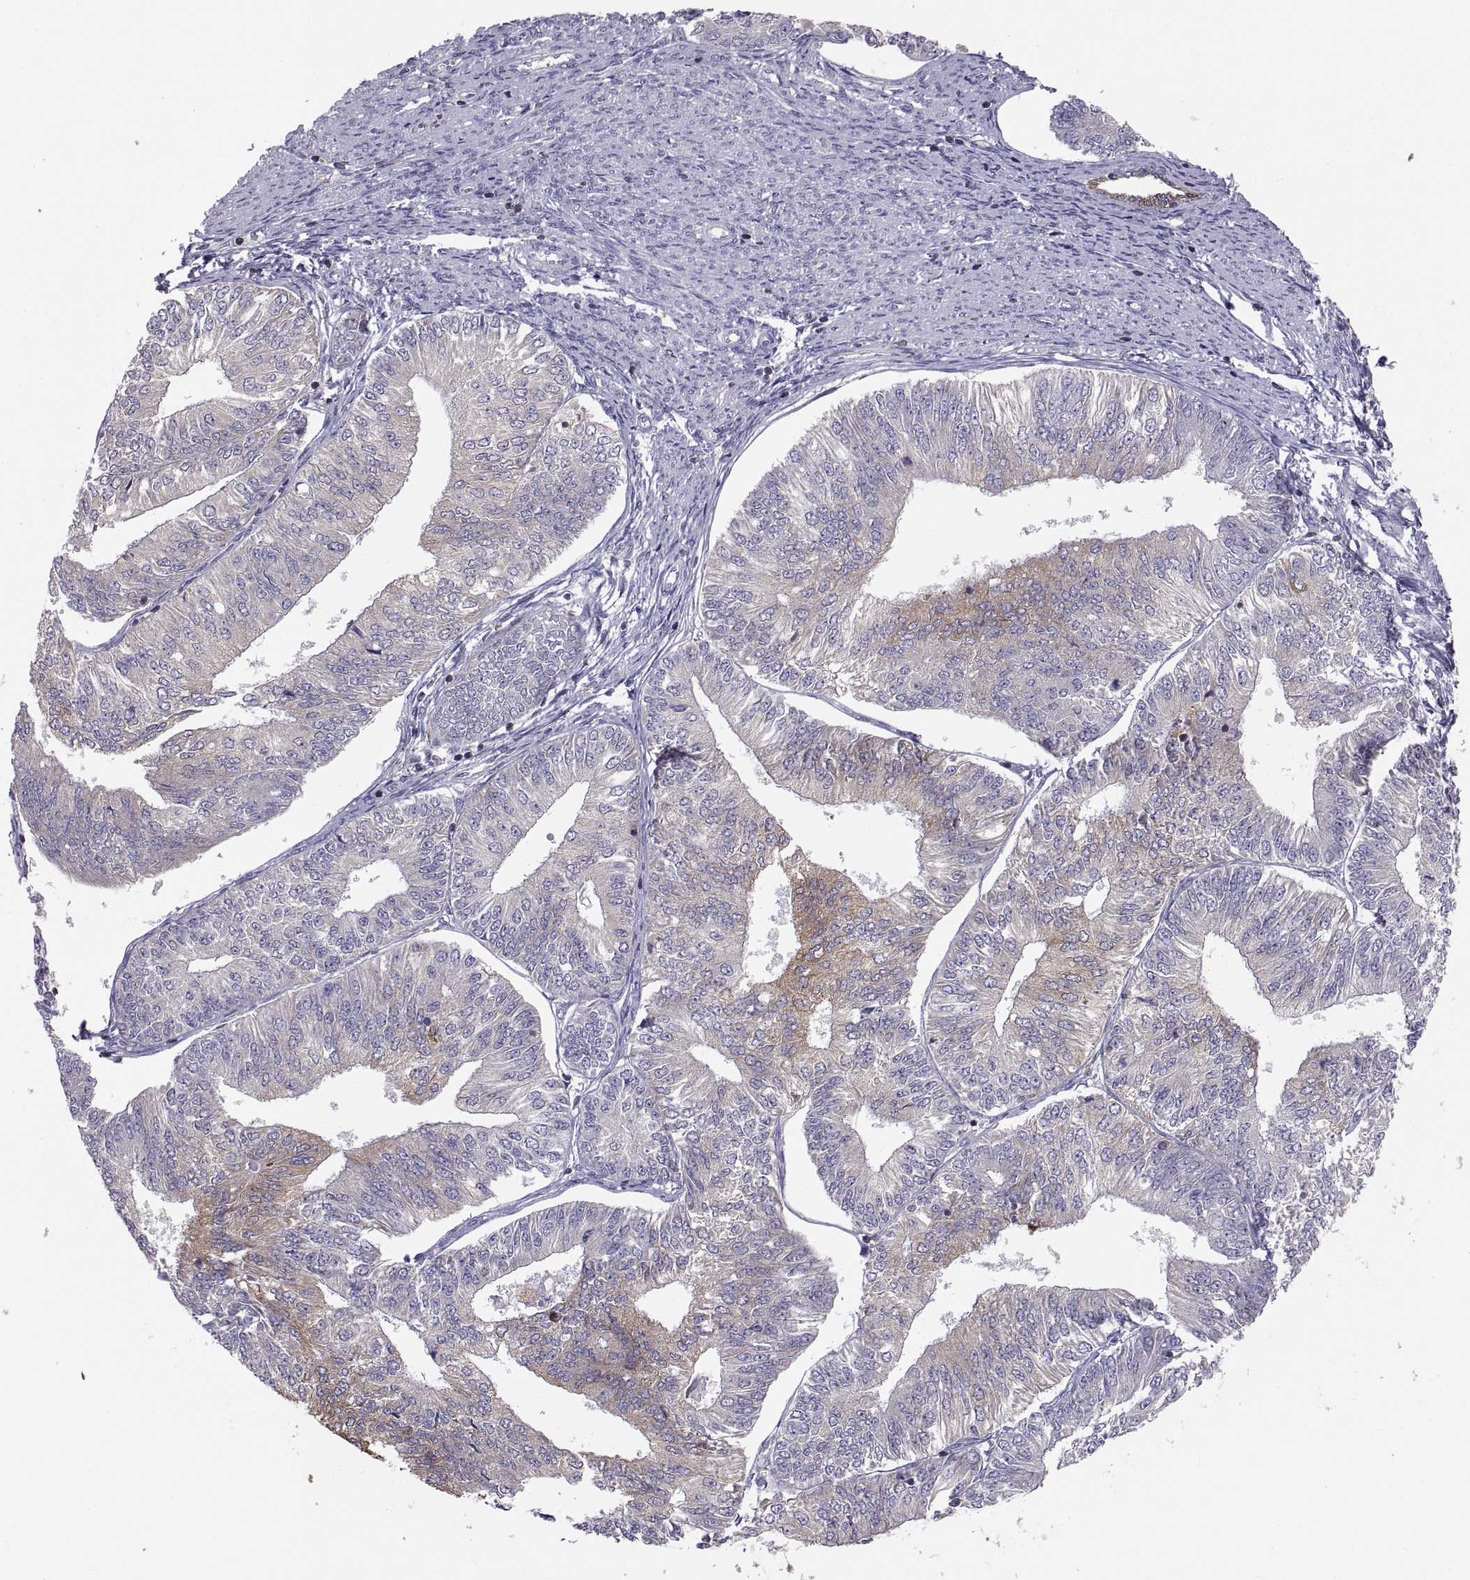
{"staining": {"intensity": "weak", "quantity": "<25%", "location": "cytoplasmic/membranous"}, "tissue": "endometrial cancer", "cell_type": "Tumor cells", "image_type": "cancer", "snomed": [{"axis": "morphology", "description": "Adenocarcinoma, NOS"}, {"axis": "topography", "description": "Endometrium"}], "caption": "There is no significant staining in tumor cells of adenocarcinoma (endometrial). The staining is performed using DAB brown chromogen with nuclei counter-stained in using hematoxylin.", "gene": "ERO1A", "patient": {"sex": "female", "age": 58}}